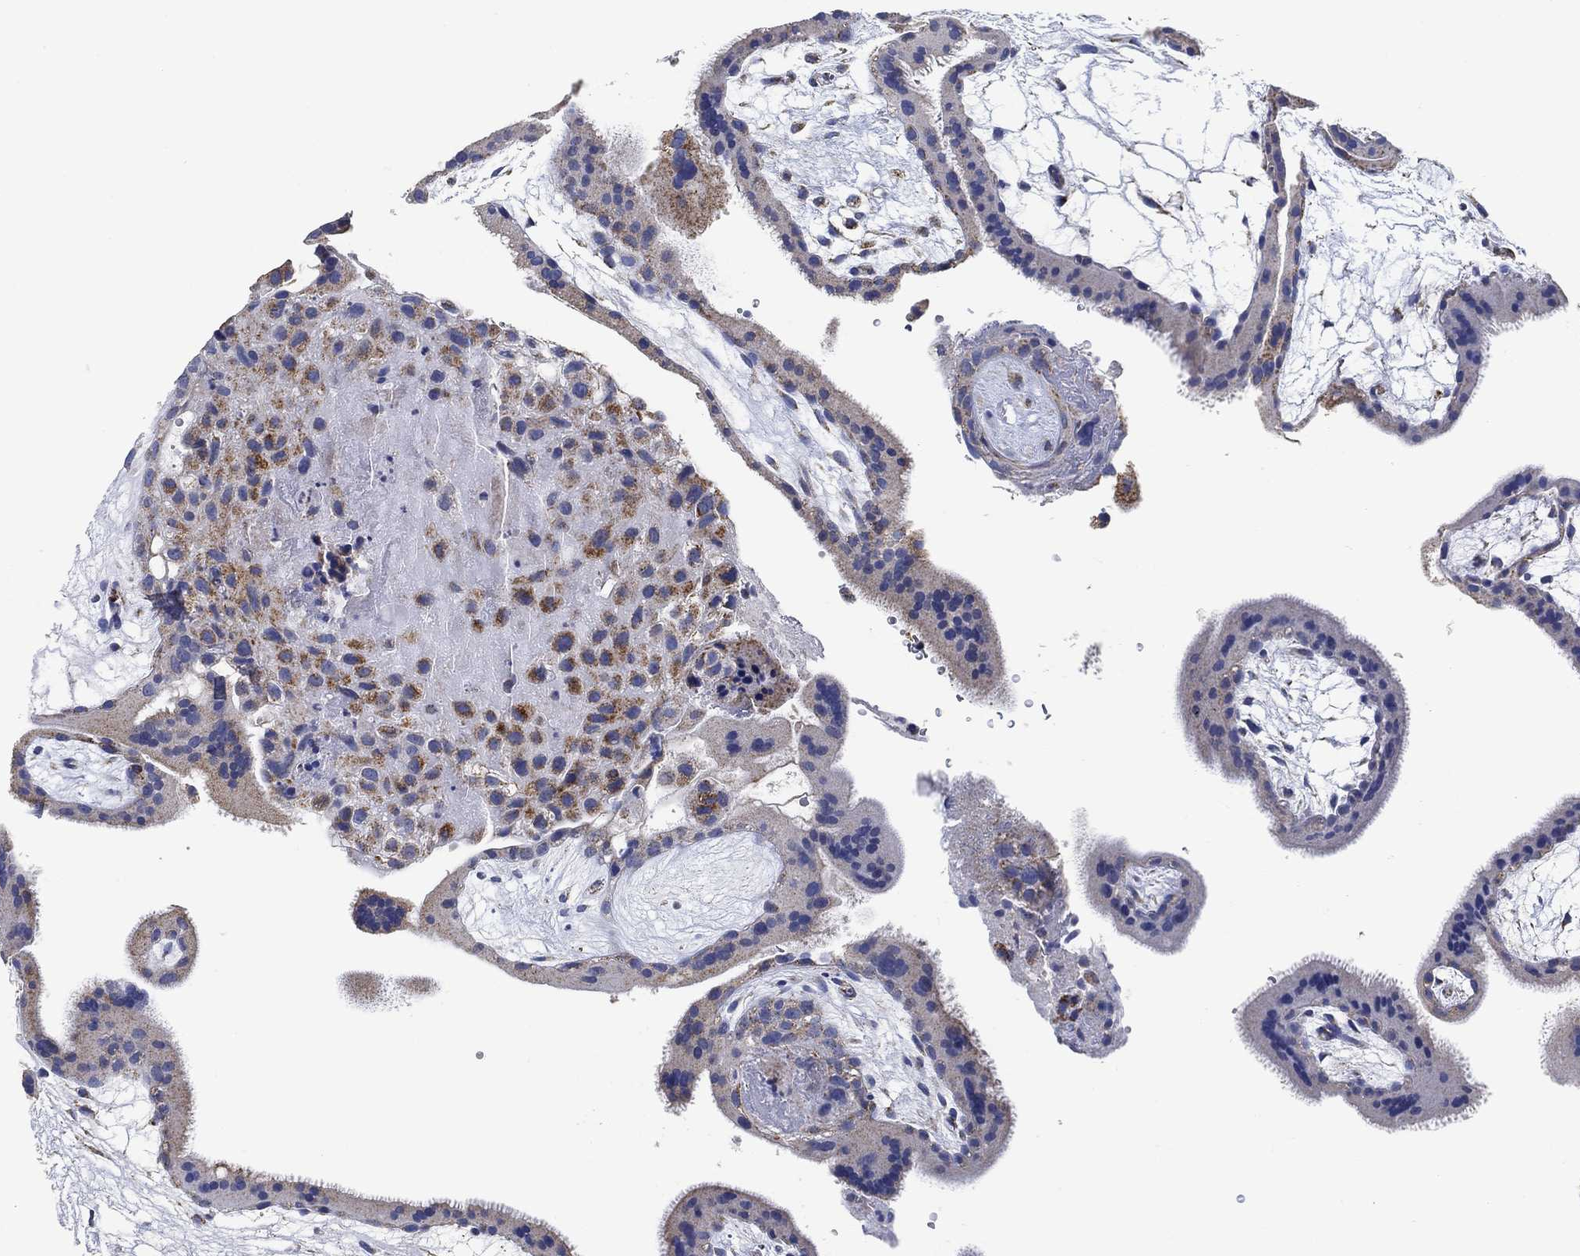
{"staining": {"intensity": "weak", "quantity": ">75%", "location": "cytoplasmic/membranous"}, "tissue": "placenta", "cell_type": "Decidual cells", "image_type": "normal", "snomed": [{"axis": "morphology", "description": "Normal tissue, NOS"}, {"axis": "topography", "description": "Placenta"}], "caption": "The micrograph displays immunohistochemical staining of unremarkable placenta. There is weak cytoplasmic/membranous expression is seen in approximately >75% of decidual cells. (brown staining indicates protein expression, while blue staining denotes nuclei).", "gene": "NDUFS3", "patient": {"sex": "female", "age": 19}}